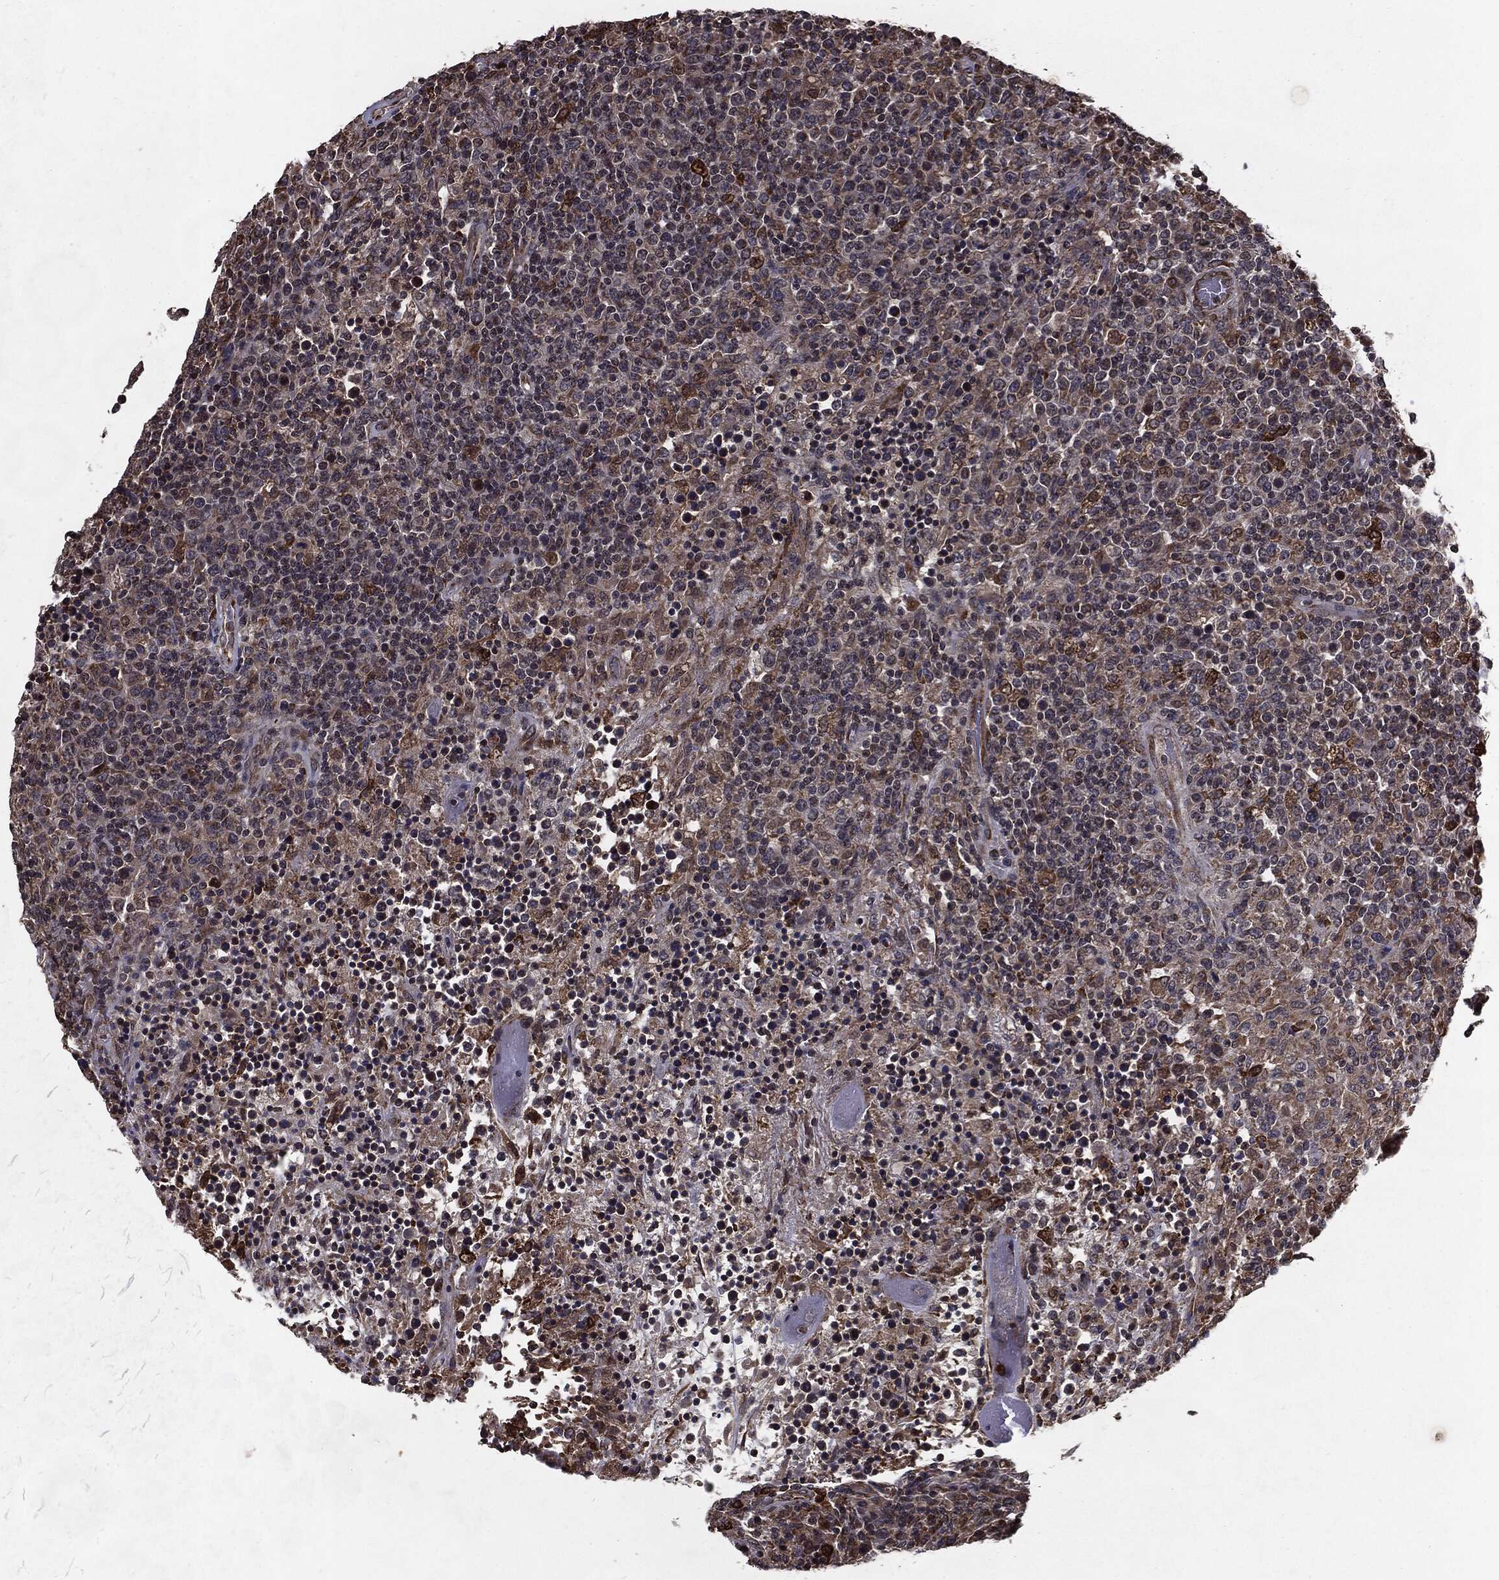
{"staining": {"intensity": "moderate", "quantity": "<25%", "location": "cytoplasmic/membranous"}, "tissue": "lymphoma", "cell_type": "Tumor cells", "image_type": "cancer", "snomed": [{"axis": "morphology", "description": "Malignant lymphoma, non-Hodgkin's type, High grade"}, {"axis": "topography", "description": "Lung"}], "caption": "Immunohistochemical staining of lymphoma exhibits low levels of moderate cytoplasmic/membranous staining in approximately <25% of tumor cells. Immunohistochemistry (ihc) stains the protein of interest in brown and the nuclei are stained blue.", "gene": "HDAC5", "patient": {"sex": "male", "age": 79}}